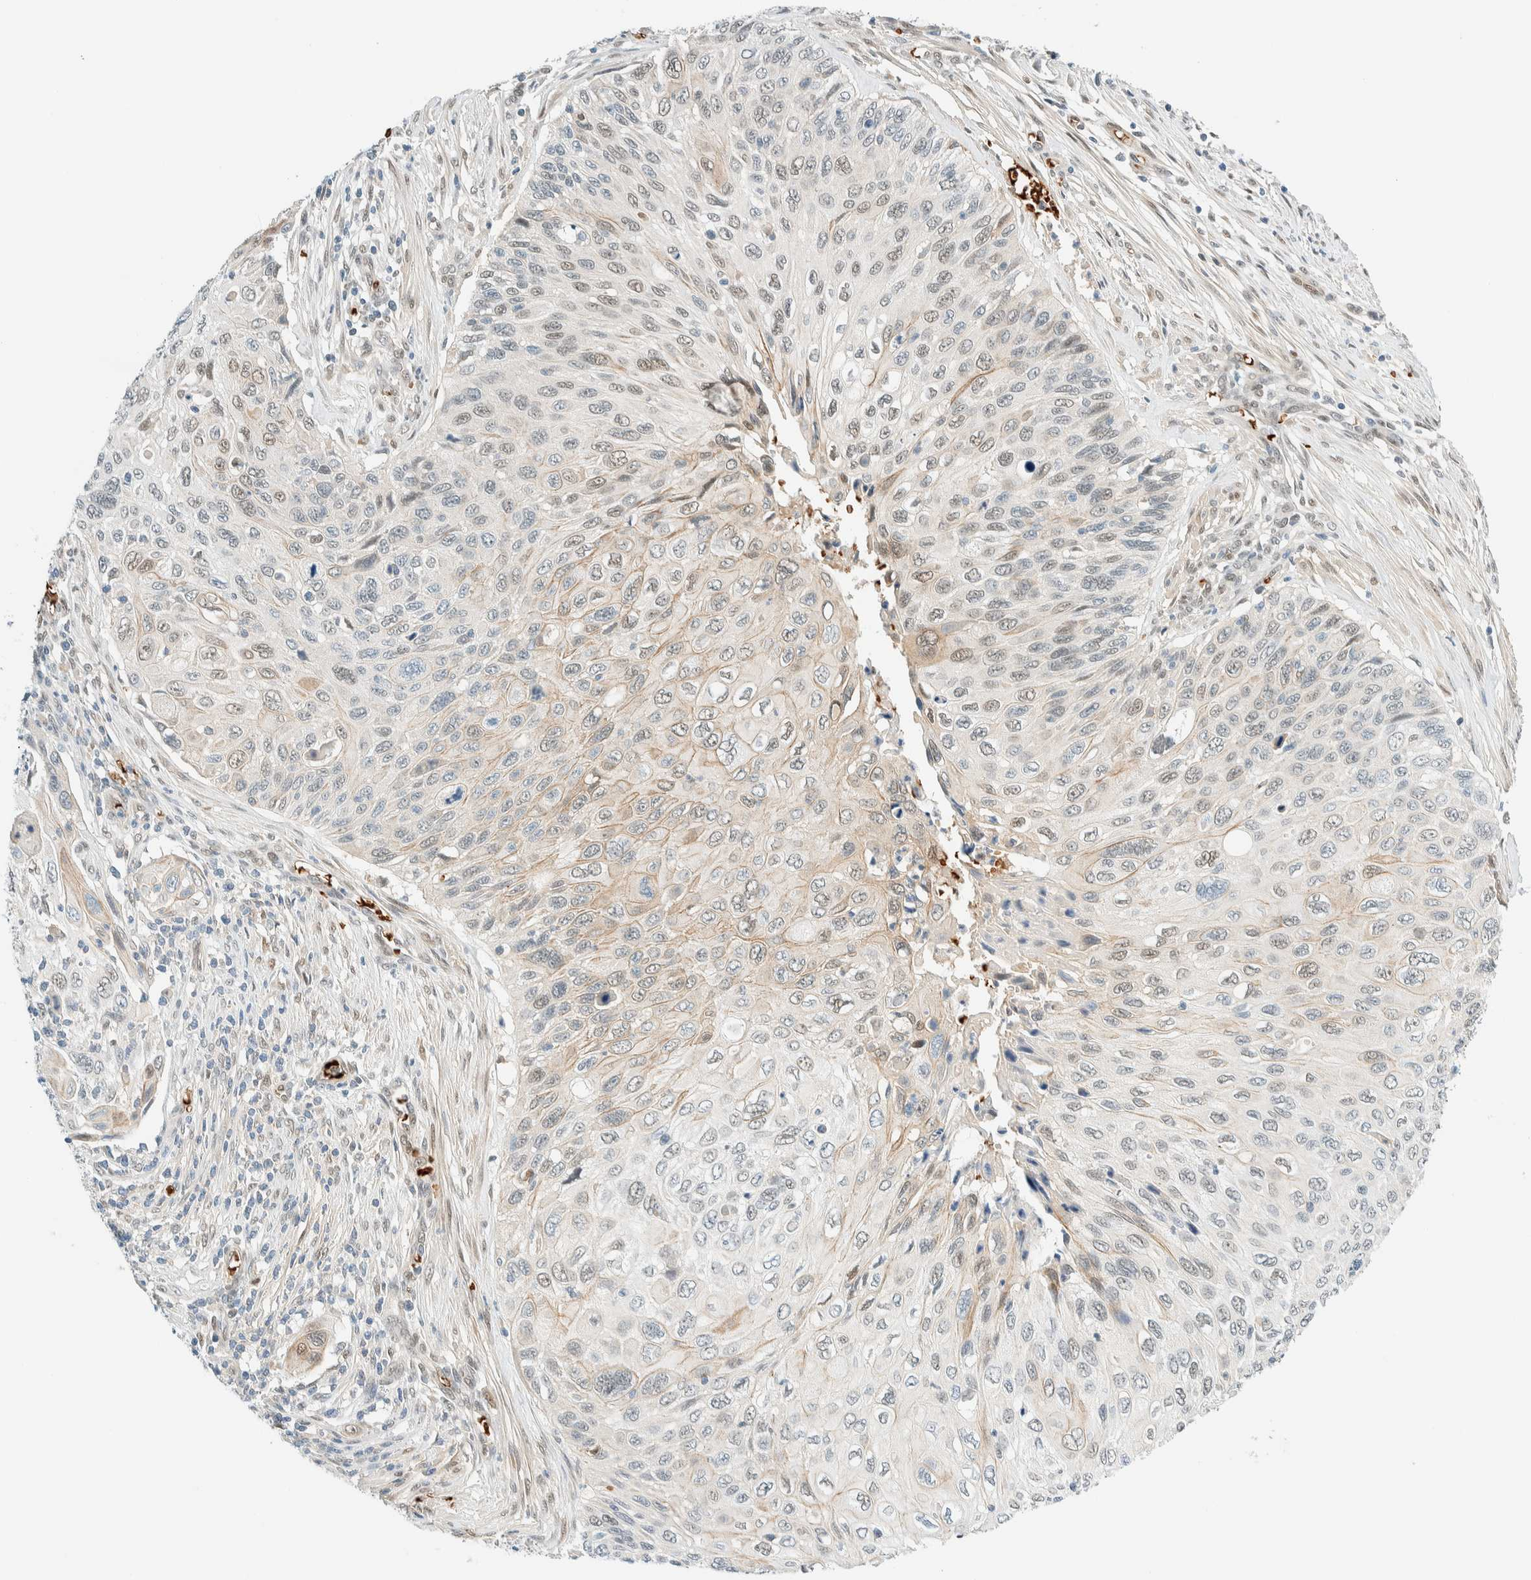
{"staining": {"intensity": "weak", "quantity": "<25%", "location": "cytoplasmic/membranous"}, "tissue": "cervical cancer", "cell_type": "Tumor cells", "image_type": "cancer", "snomed": [{"axis": "morphology", "description": "Squamous cell carcinoma, NOS"}, {"axis": "topography", "description": "Cervix"}], "caption": "Tumor cells are negative for brown protein staining in cervical cancer (squamous cell carcinoma). Nuclei are stained in blue.", "gene": "TSTD2", "patient": {"sex": "female", "age": 70}}